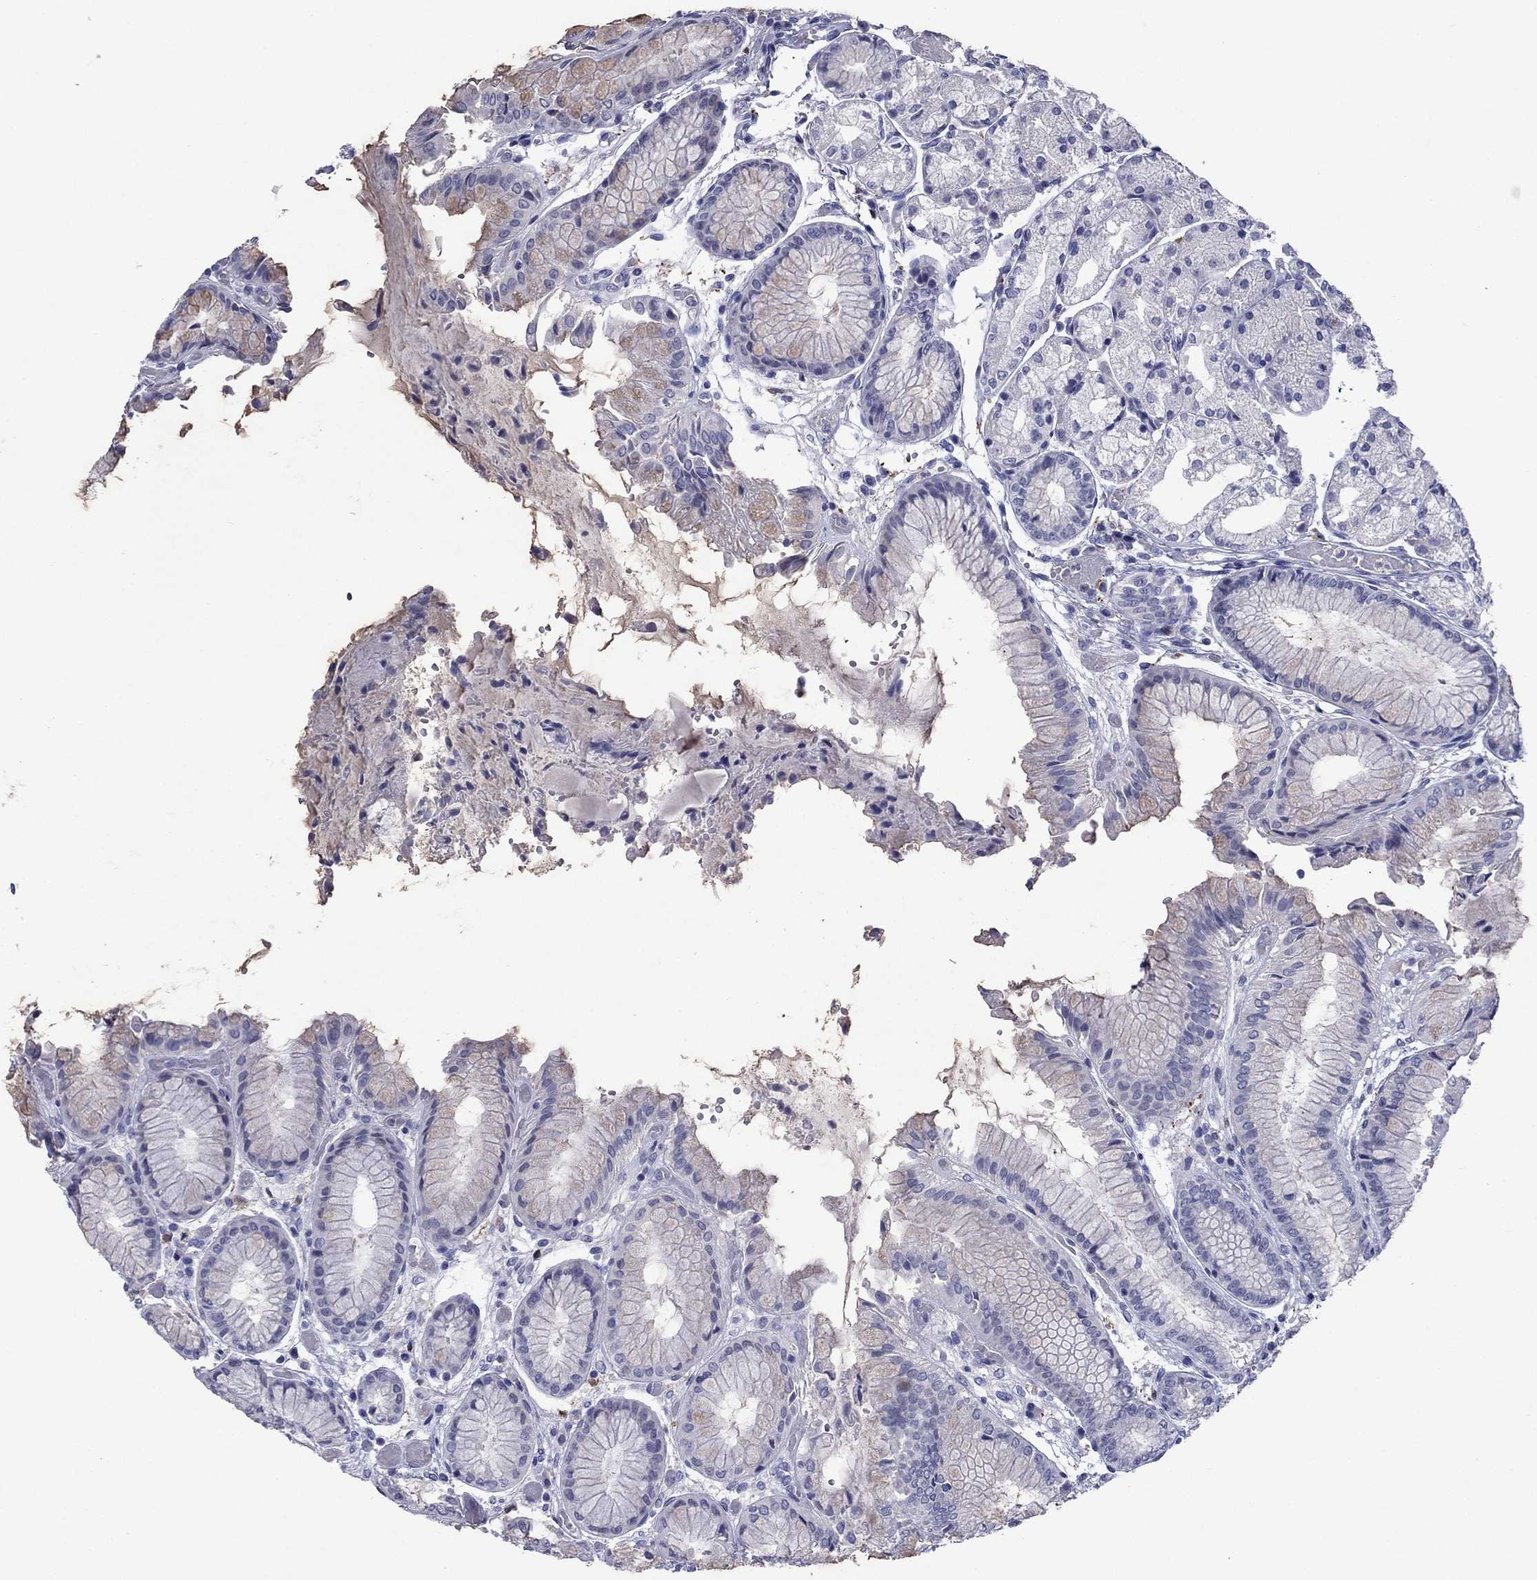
{"staining": {"intensity": "negative", "quantity": "none", "location": "none"}, "tissue": "stomach", "cell_type": "Glandular cells", "image_type": "normal", "snomed": [{"axis": "morphology", "description": "Normal tissue, NOS"}, {"axis": "topography", "description": "Stomach, upper"}], "caption": "High magnification brightfield microscopy of normal stomach stained with DAB (3,3'-diaminobenzidine) (brown) and counterstained with hematoxylin (blue): glandular cells show no significant positivity. Nuclei are stained in blue.", "gene": "CFAP119", "patient": {"sex": "male", "age": 72}}